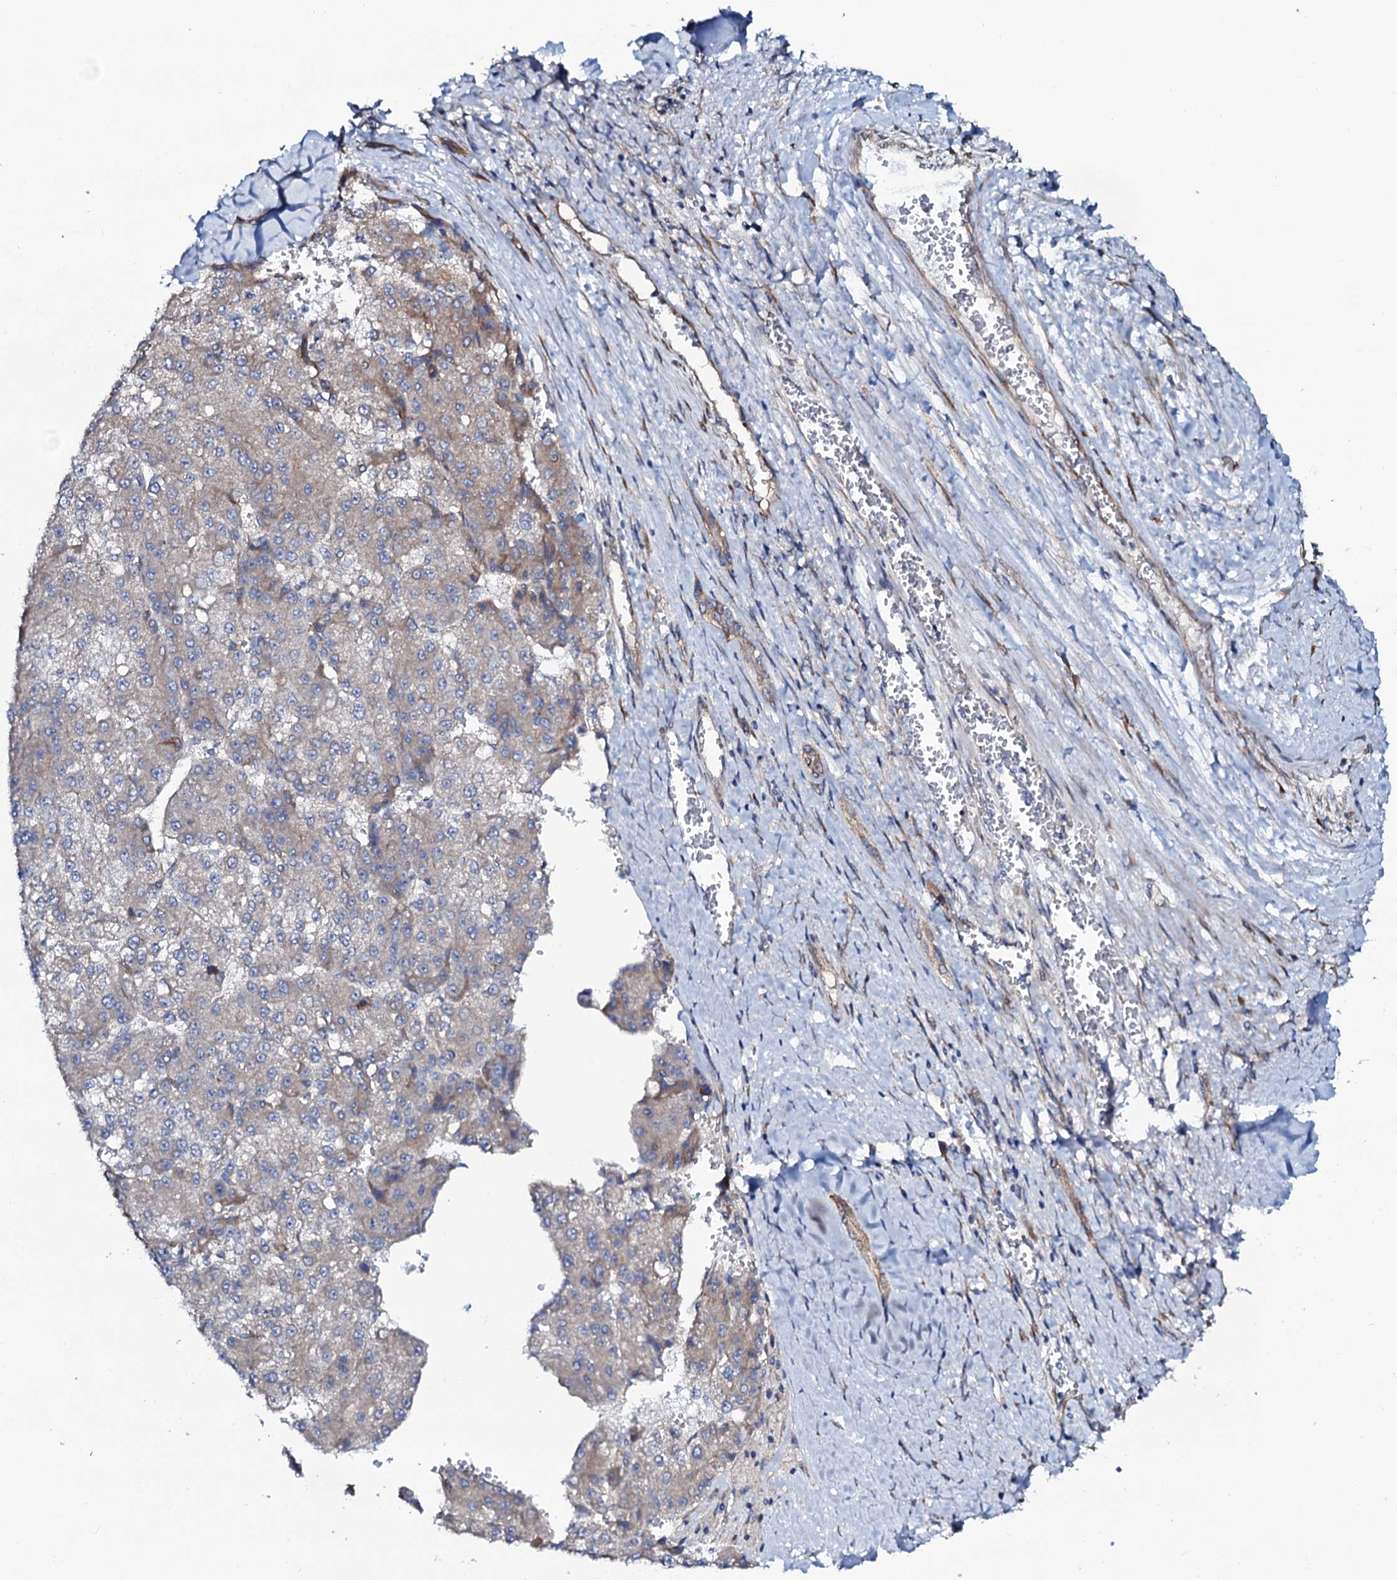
{"staining": {"intensity": "weak", "quantity": "25%-75%", "location": "cytoplasmic/membranous"}, "tissue": "liver cancer", "cell_type": "Tumor cells", "image_type": "cancer", "snomed": [{"axis": "morphology", "description": "Carcinoma, Hepatocellular, NOS"}, {"axis": "topography", "description": "Liver"}], "caption": "Human liver hepatocellular carcinoma stained with a protein marker shows weak staining in tumor cells.", "gene": "STARD13", "patient": {"sex": "female", "age": 73}}